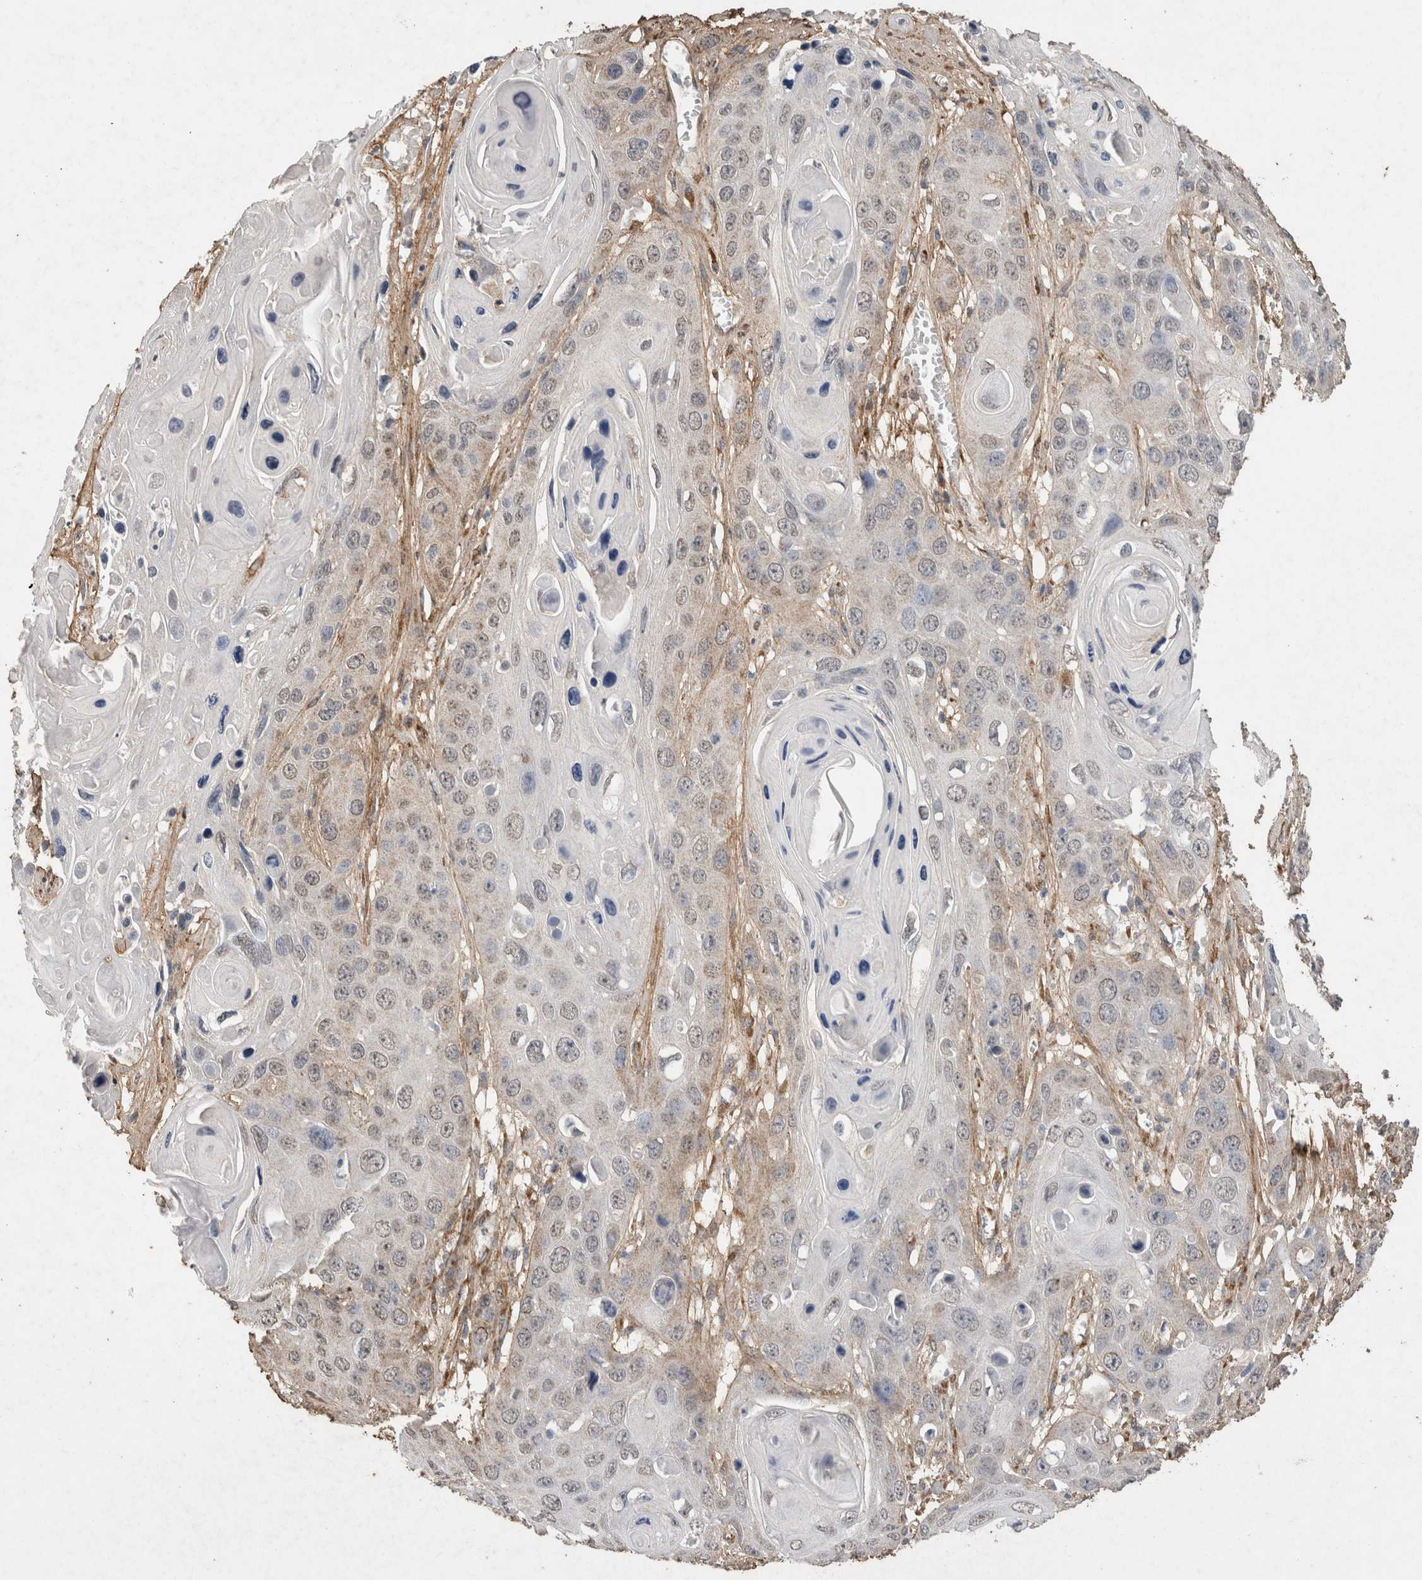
{"staining": {"intensity": "weak", "quantity": "25%-75%", "location": "cytoplasmic/membranous"}, "tissue": "skin cancer", "cell_type": "Tumor cells", "image_type": "cancer", "snomed": [{"axis": "morphology", "description": "Squamous cell carcinoma, NOS"}, {"axis": "topography", "description": "Skin"}], "caption": "A histopathology image of human skin squamous cell carcinoma stained for a protein displays weak cytoplasmic/membranous brown staining in tumor cells.", "gene": "C1QTNF5", "patient": {"sex": "male", "age": 55}}